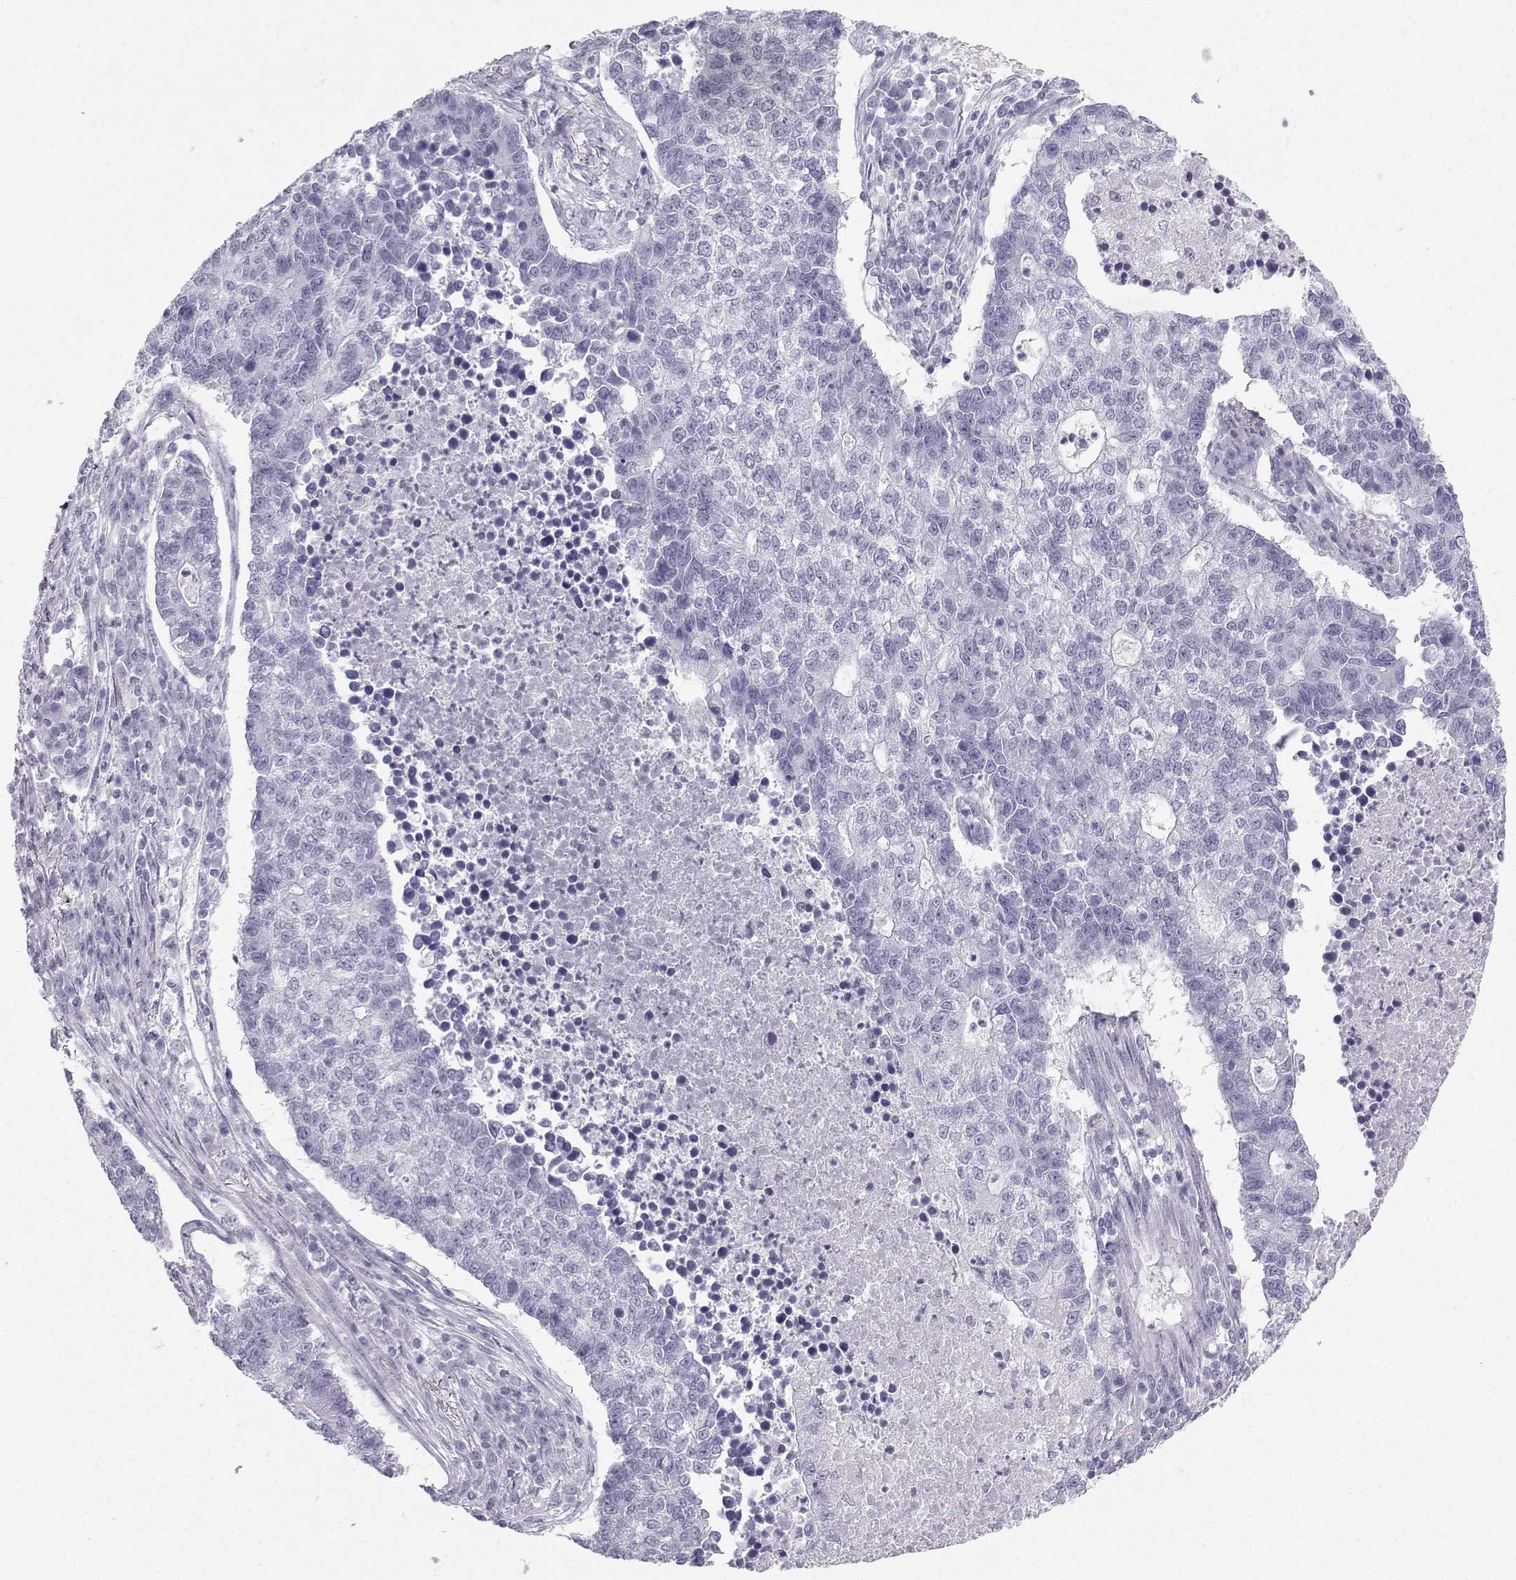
{"staining": {"intensity": "negative", "quantity": "none", "location": "none"}, "tissue": "lung cancer", "cell_type": "Tumor cells", "image_type": "cancer", "snomed": [{"axis": "morphology", "description": "Adenocarcinoma, NOS"}, {"axis": "topography", "description": "Lung"}], "caption": "Human lung cancer (adenocarcinoma) stained for a protein using IHC reveals no expression in tumor cells.", "gene": "IQCD", "patient": {"sex": "male", "age": 57}}